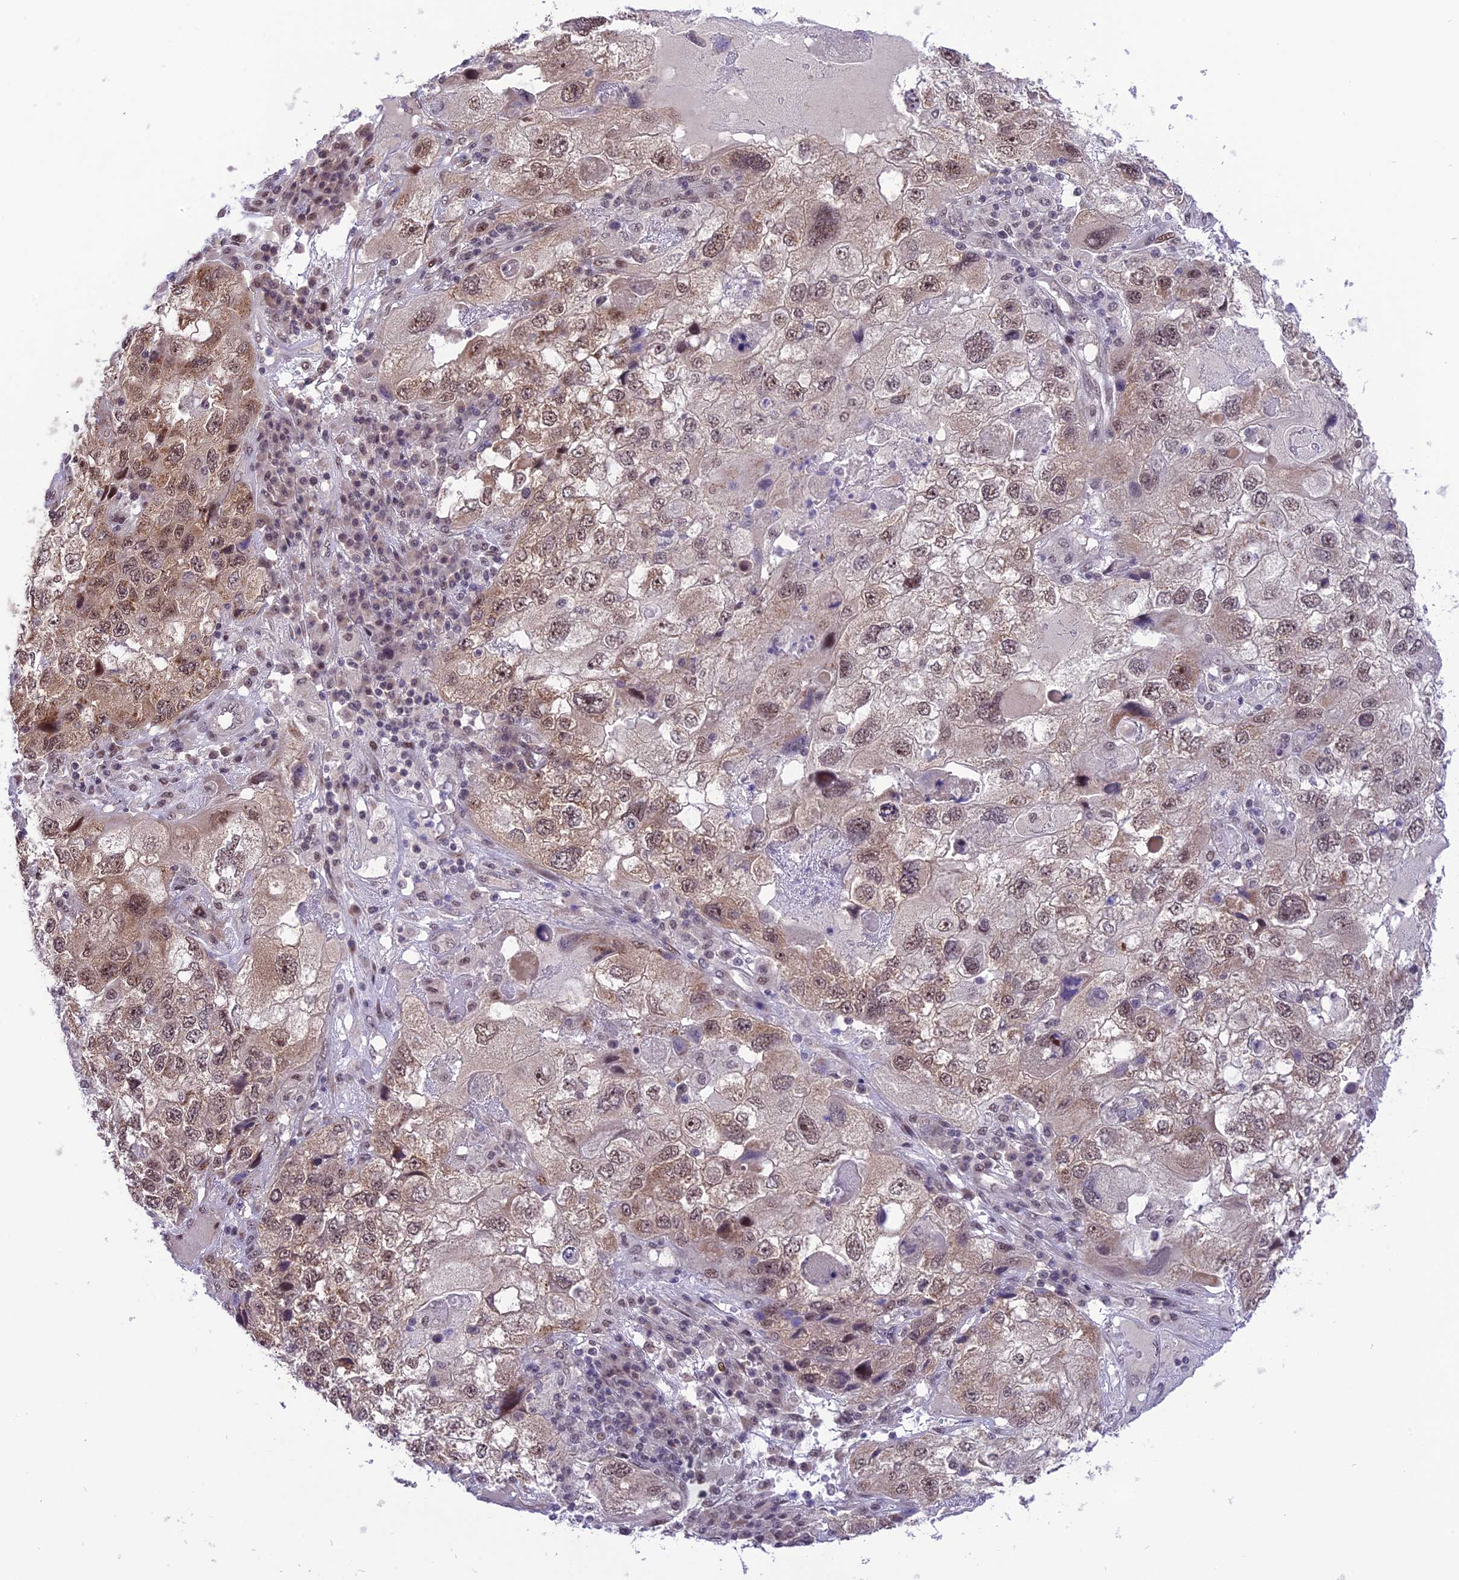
{"staining": {"intensity": "moderate", "quantity": "<25%", "location": "cytoplasmic/membranous,nuclear"}, "tissue": "endometrial cancer", "cell_type": "Tumor cells", "image_type": "cancer", "snomed": [{"axis": "morphology", "description": "Adenocarcinoma, NOS"}, {"axis": "topography", "description": "Endometrium"}], "caption": "Immunohistochemical staining of adenocarcinoma (endometrial) demonstrates moderate cytoplasmic/membranous and nuclear protein positivity in approximately <25% of tumor cells. (DAB (3,3'-diaminobenzidine) = brown stain, brightfield microscopy at high magnification).", "gene": "ZNF837", "patient": {"sex": "female", "age": 49}}